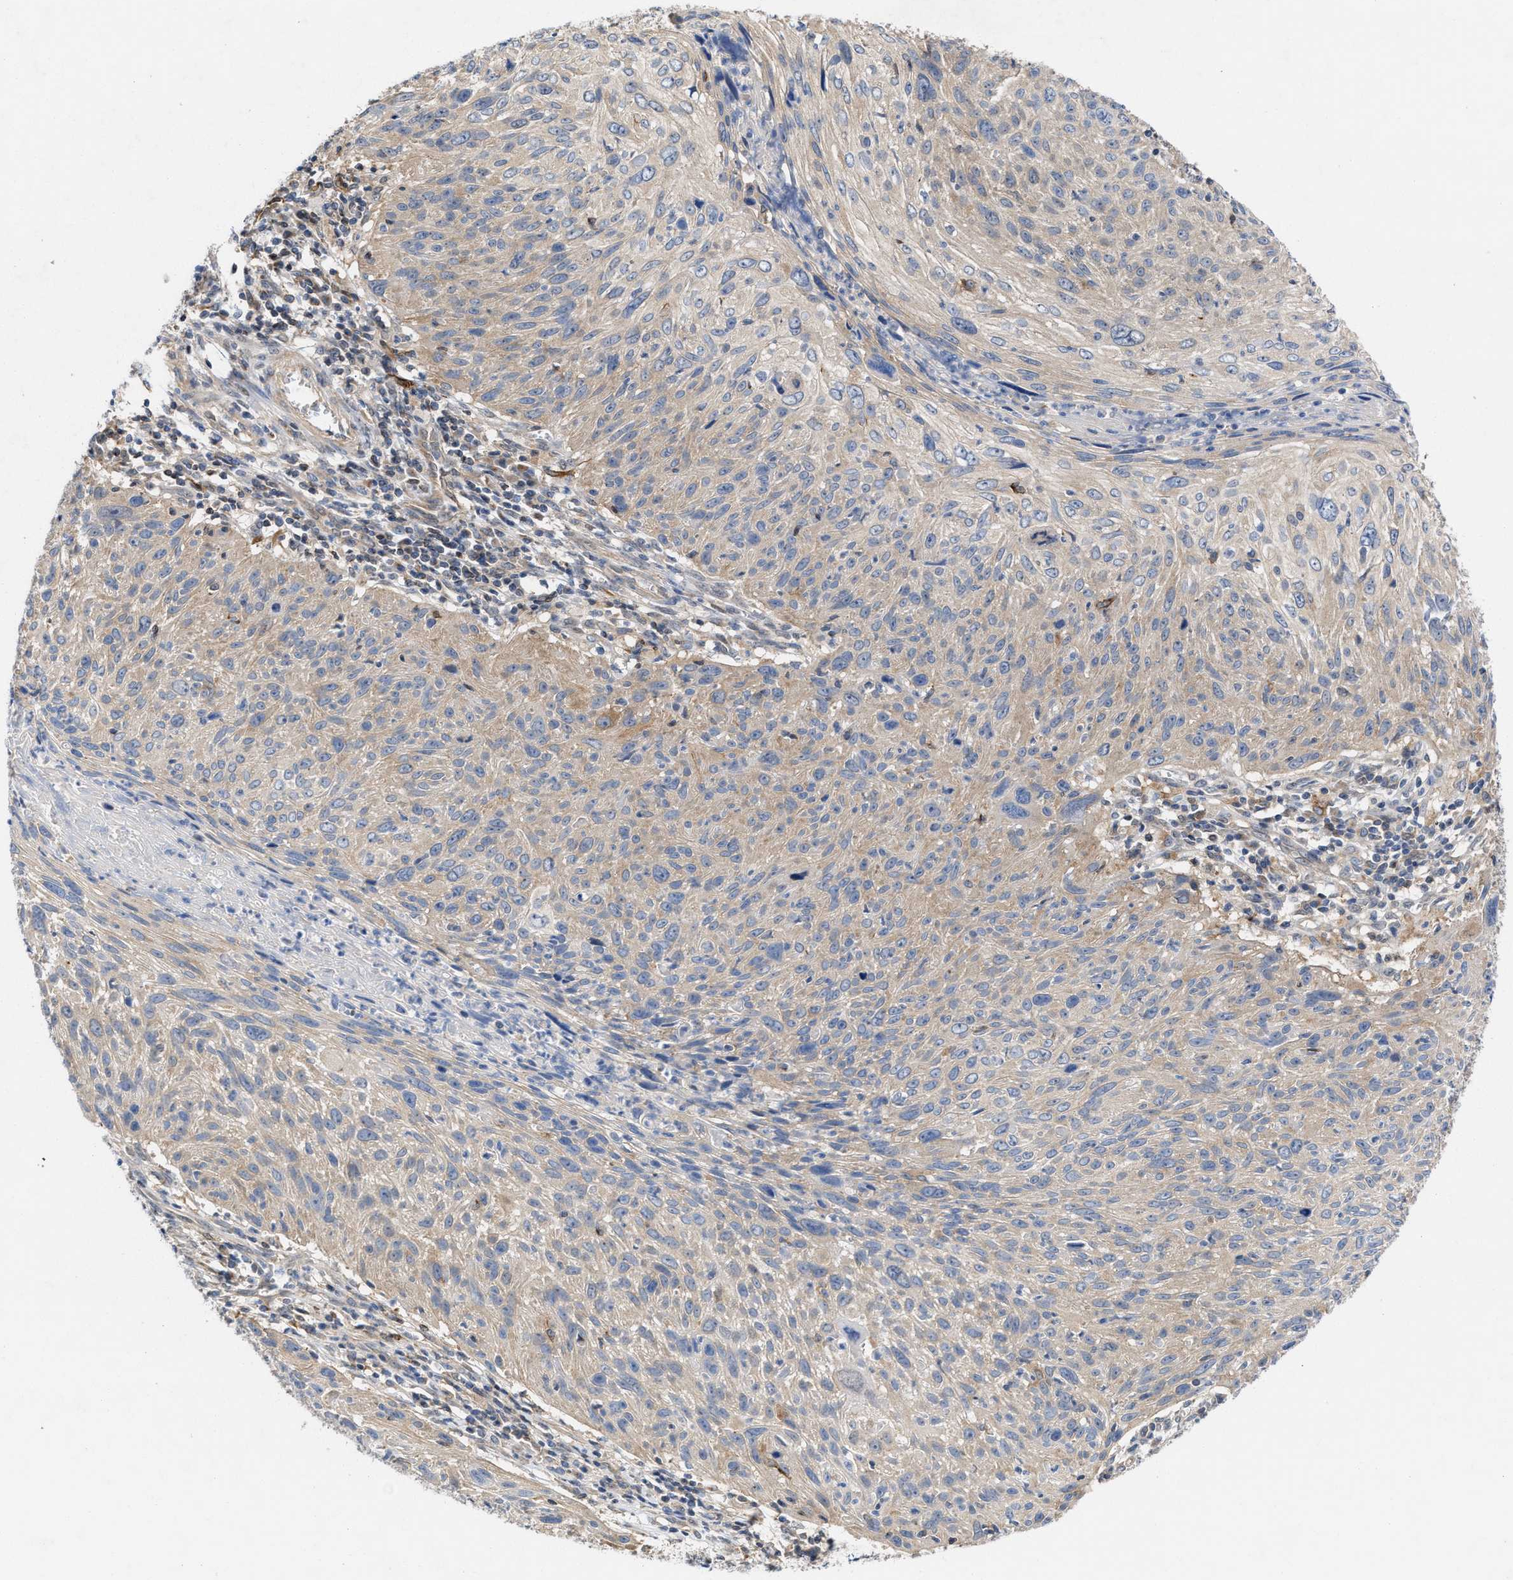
{"staining": {"intensity": "weak", "quantity": "25%-75%", "location": "cytoplasmic/membranous"}, "tissue": "cervical cancer", "cell_type": "Tumor cells", "image_type": "cancer", "snomed": [{"axis": "morphology", "description": "Squamous cell carcinoma, NOS"}, {"axis": "topography", "description": "Cervix"}], "caption": "The immunohistochemical stain highlights weak cytoplasmic/membranous staining in tumor cells of cervical squamous cell carcinoma tissue.", "gene": "BBLN", "patient": {"sex": "female", "age": 51}}